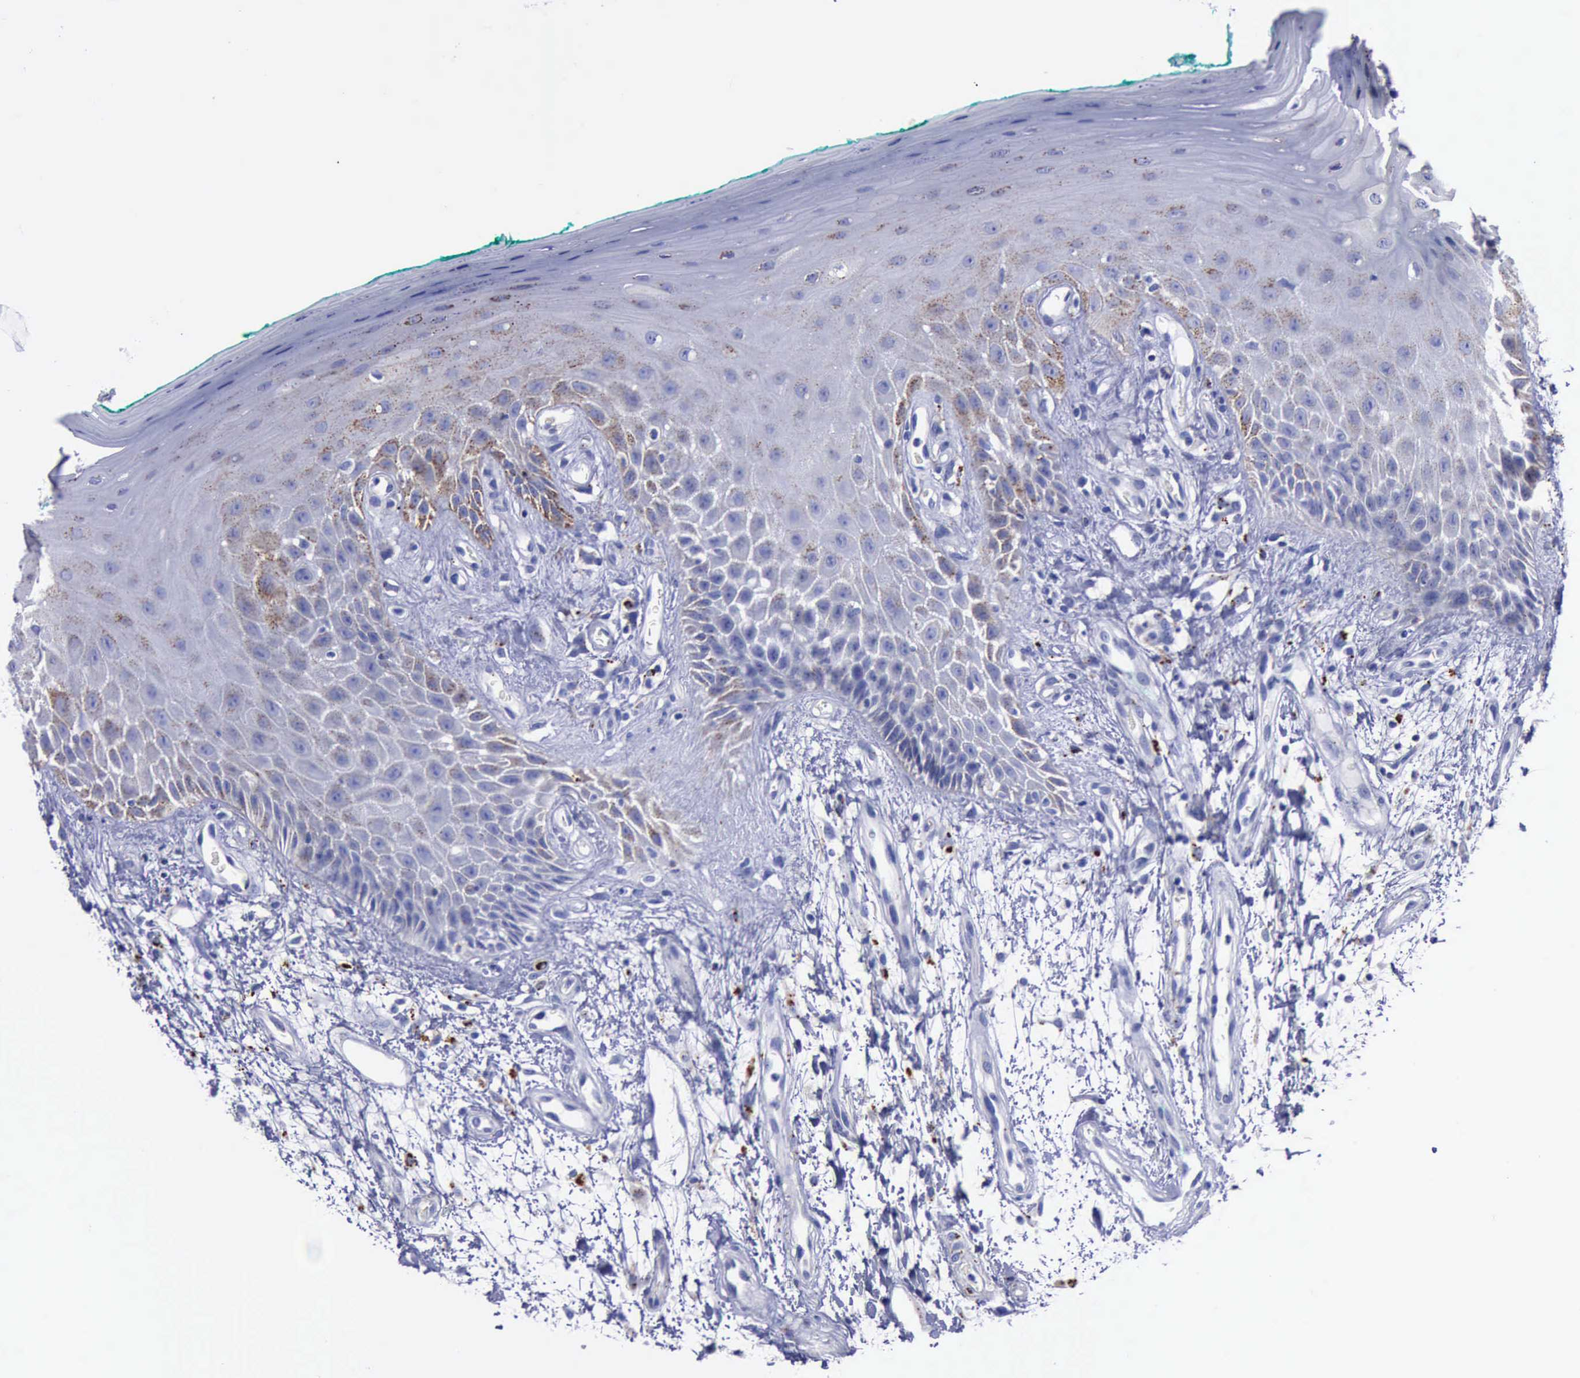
{"staining": {"intensity": "weak", "quantity": "<25%", "location": "cytoplasmic/membranous"}, "tissue": "oral mucosa", "cell_type": "Squamous epithelial cells", "image_type": "normal", "snomed": [{"axis": "morphology", "description": "Normal tissue, NOS"}, {"axis": "morphology", "description": "Squamous cell carcinoma, NOS"}, {"axis": "topography", "description": "Skeletal muscle"}, {"axis": "topography", "description": "Oral tissue"}, {"axis": "topography", "description": "Head-Neck"}], "caption": "Photomicrograph shows no significant protein staining in squamous epithelial cells of unremarkable oral mucosa.", "gene": "CTSD", "patient": {"sex": "female", "age": 84}}